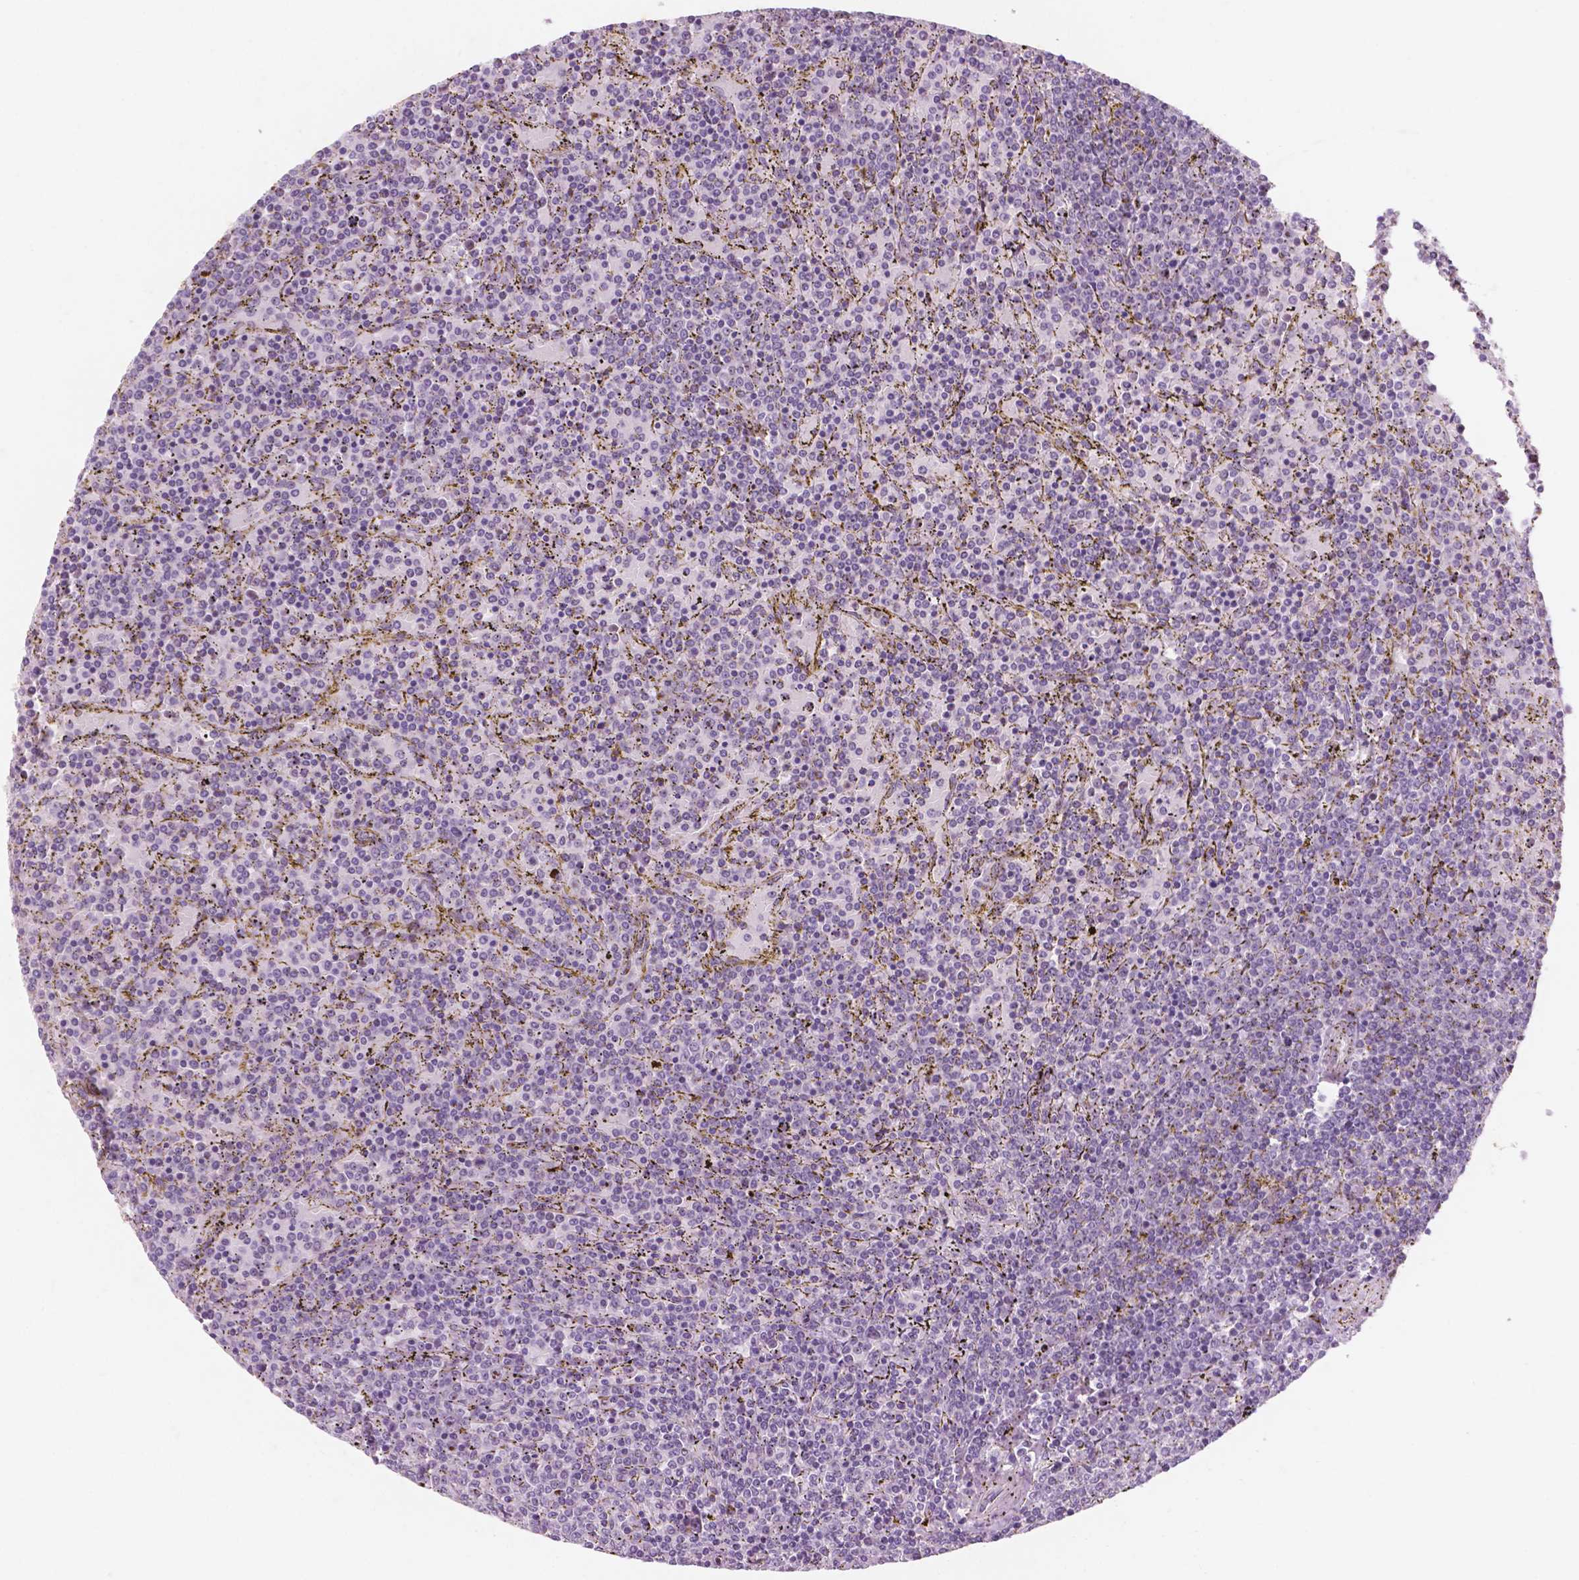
{"staining": {"intensity": "negative", "quantity": "none", "location": "none"}, "tissue": "lymphoma", "cell_type": "Tumor cells", "image_type": "cancer", "snomed": [{"axis": "morphology", "description": "Malignant lymphoma, non-Hodgkin's type, Low grade"}, {"axis": "topography", "description": "Spleen"}], "caption": "Immunohistochemistry (IHC) photomicrograph of neoplastic tissue: low-grade malignant lymphoma, non-Hodgkin's type stained with DAB exhibits no significant protein positivity in tumor cells.", "gene": "ZNF853", "patient": {"sex": "female", "age": 77}}